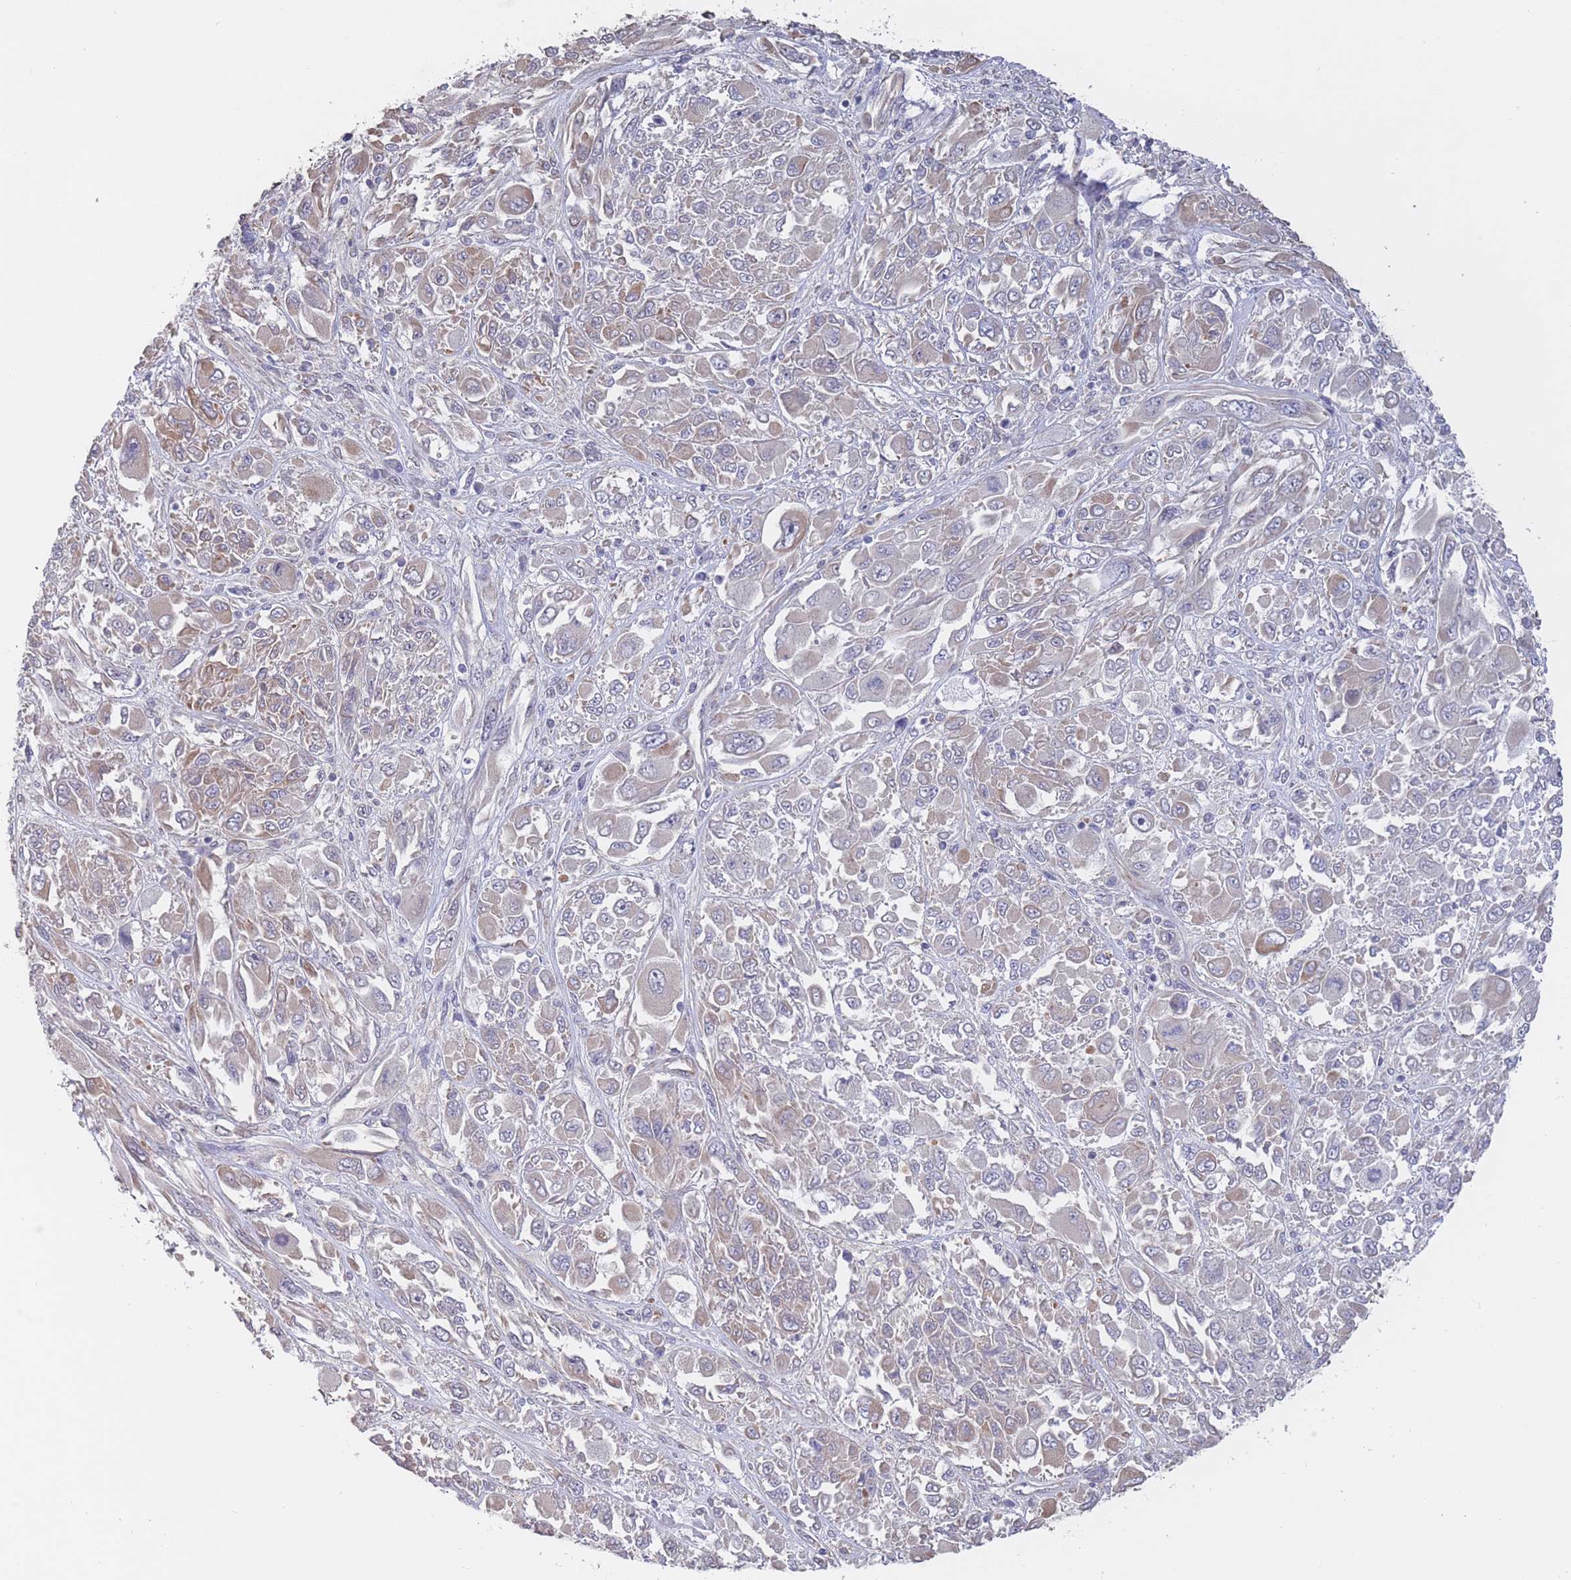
{"staining": {"intensity": "weak", "quantity": "25%-75%", "location": "cytoplasmic/membranous"}, "tissue": "melanoma", "cell_type": "Tumor cells", "image_type": "cancer", "snomed": [{"axis": "morphology", "description": "Malignant melanoma, NOS"}, {"axis": "topography", "description": "Skin"}], "caption": "Weak cytoplasmic/membranous expression is appreciated in about 25%-75% of tumor cells in malignant melanoma.", "gene": "SLC1A6", "patient": {"sex": "female", "age": 91}}